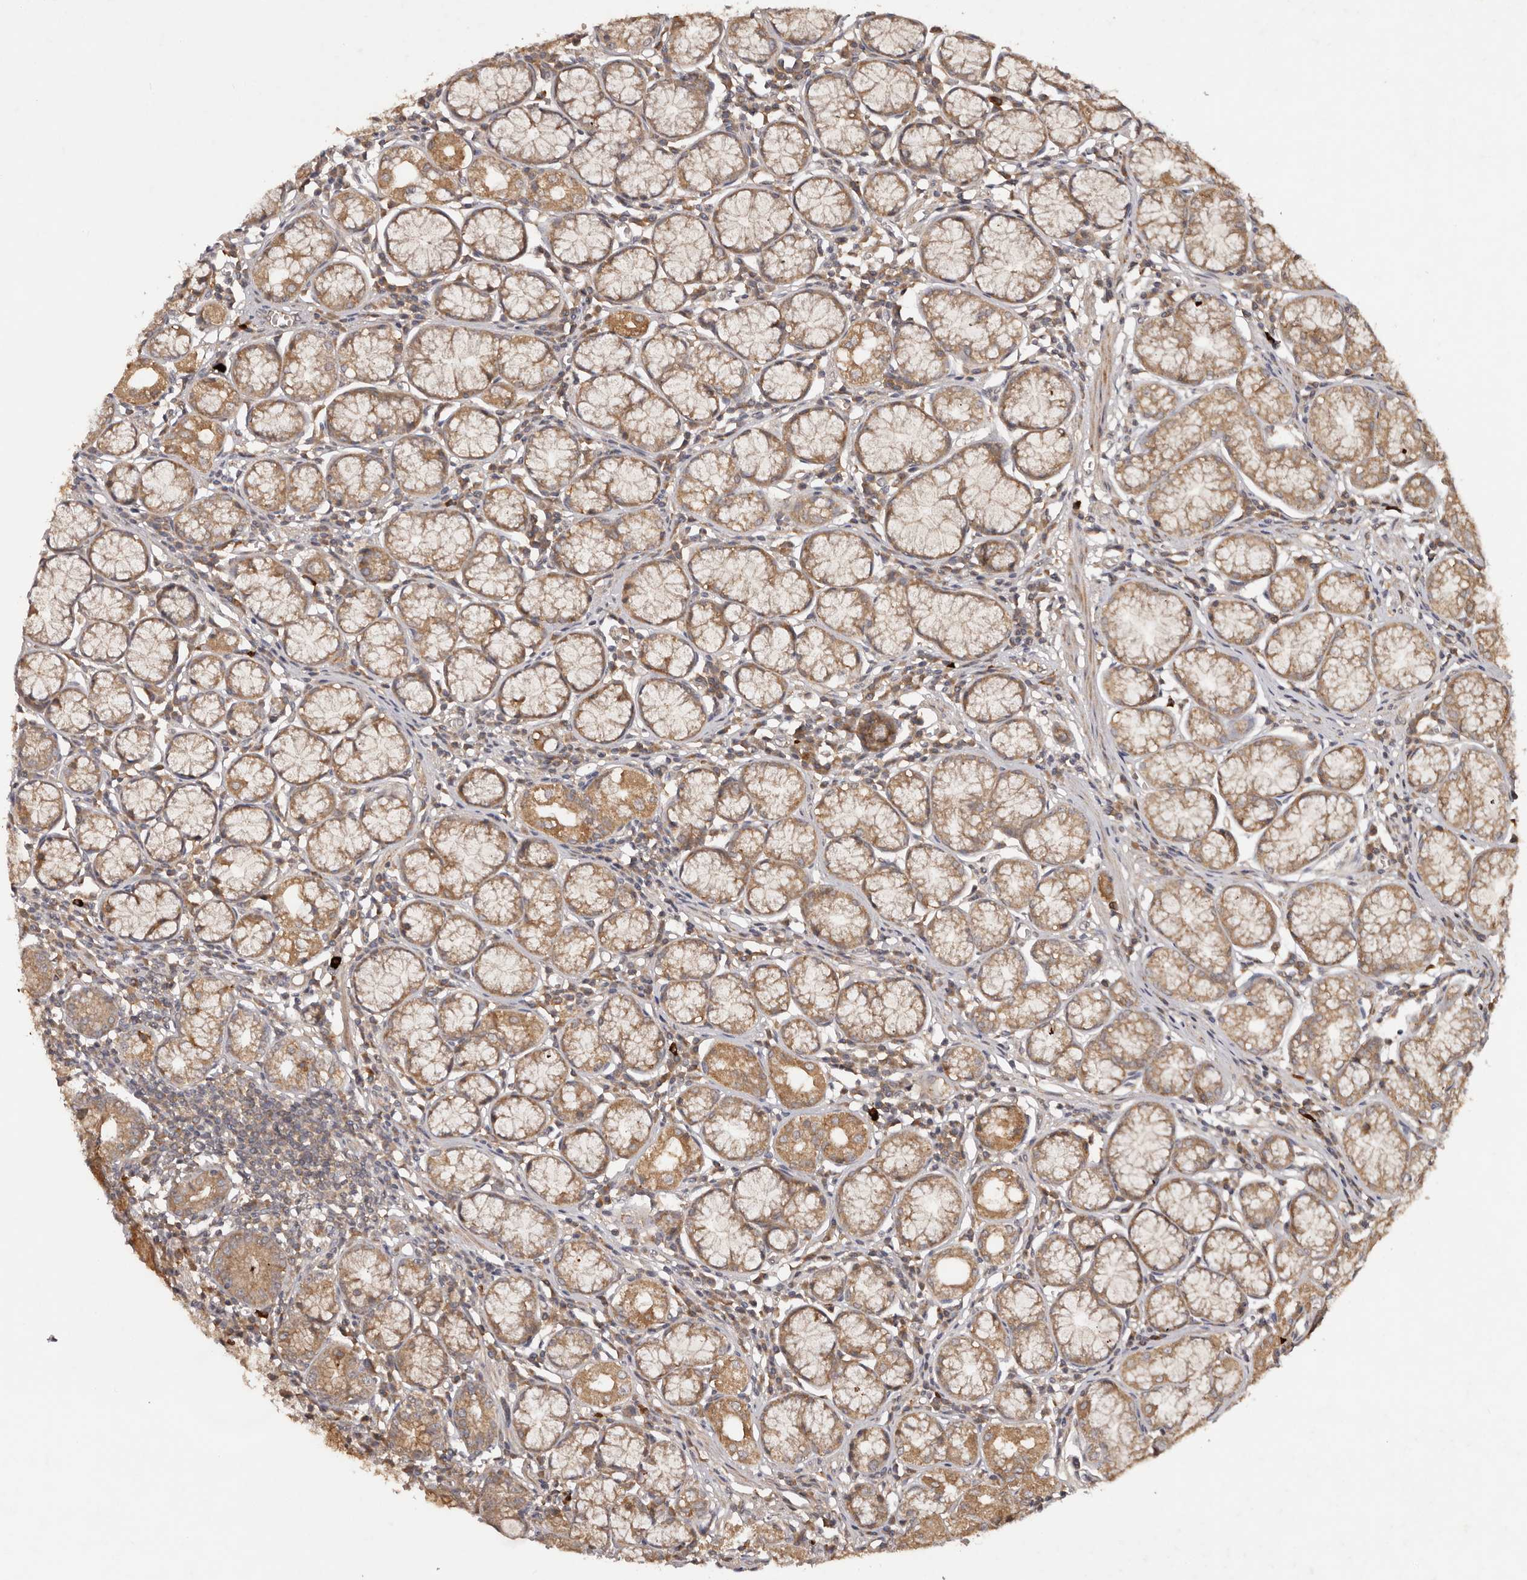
{"staining": {"intensity": "moderate", "quantity": ">75%", "location": "cytoplasmic/membranous"}, "tissue": "stomach", "cell_type": "Glandular cells", "image_type": "normal", "snomed": [{"axis": "morphology", "description": "Normal tissue, NOS"}, {"axis": "topography", "description": "Stomach"}], "caption": "This is a micrograph of IHC staining of normal stomach, which shows moderate positivity in the cytoplasmic/membranous of glandular cells.", "gene": "PKIB", "patient": {"sex": "male", "age": 55}}